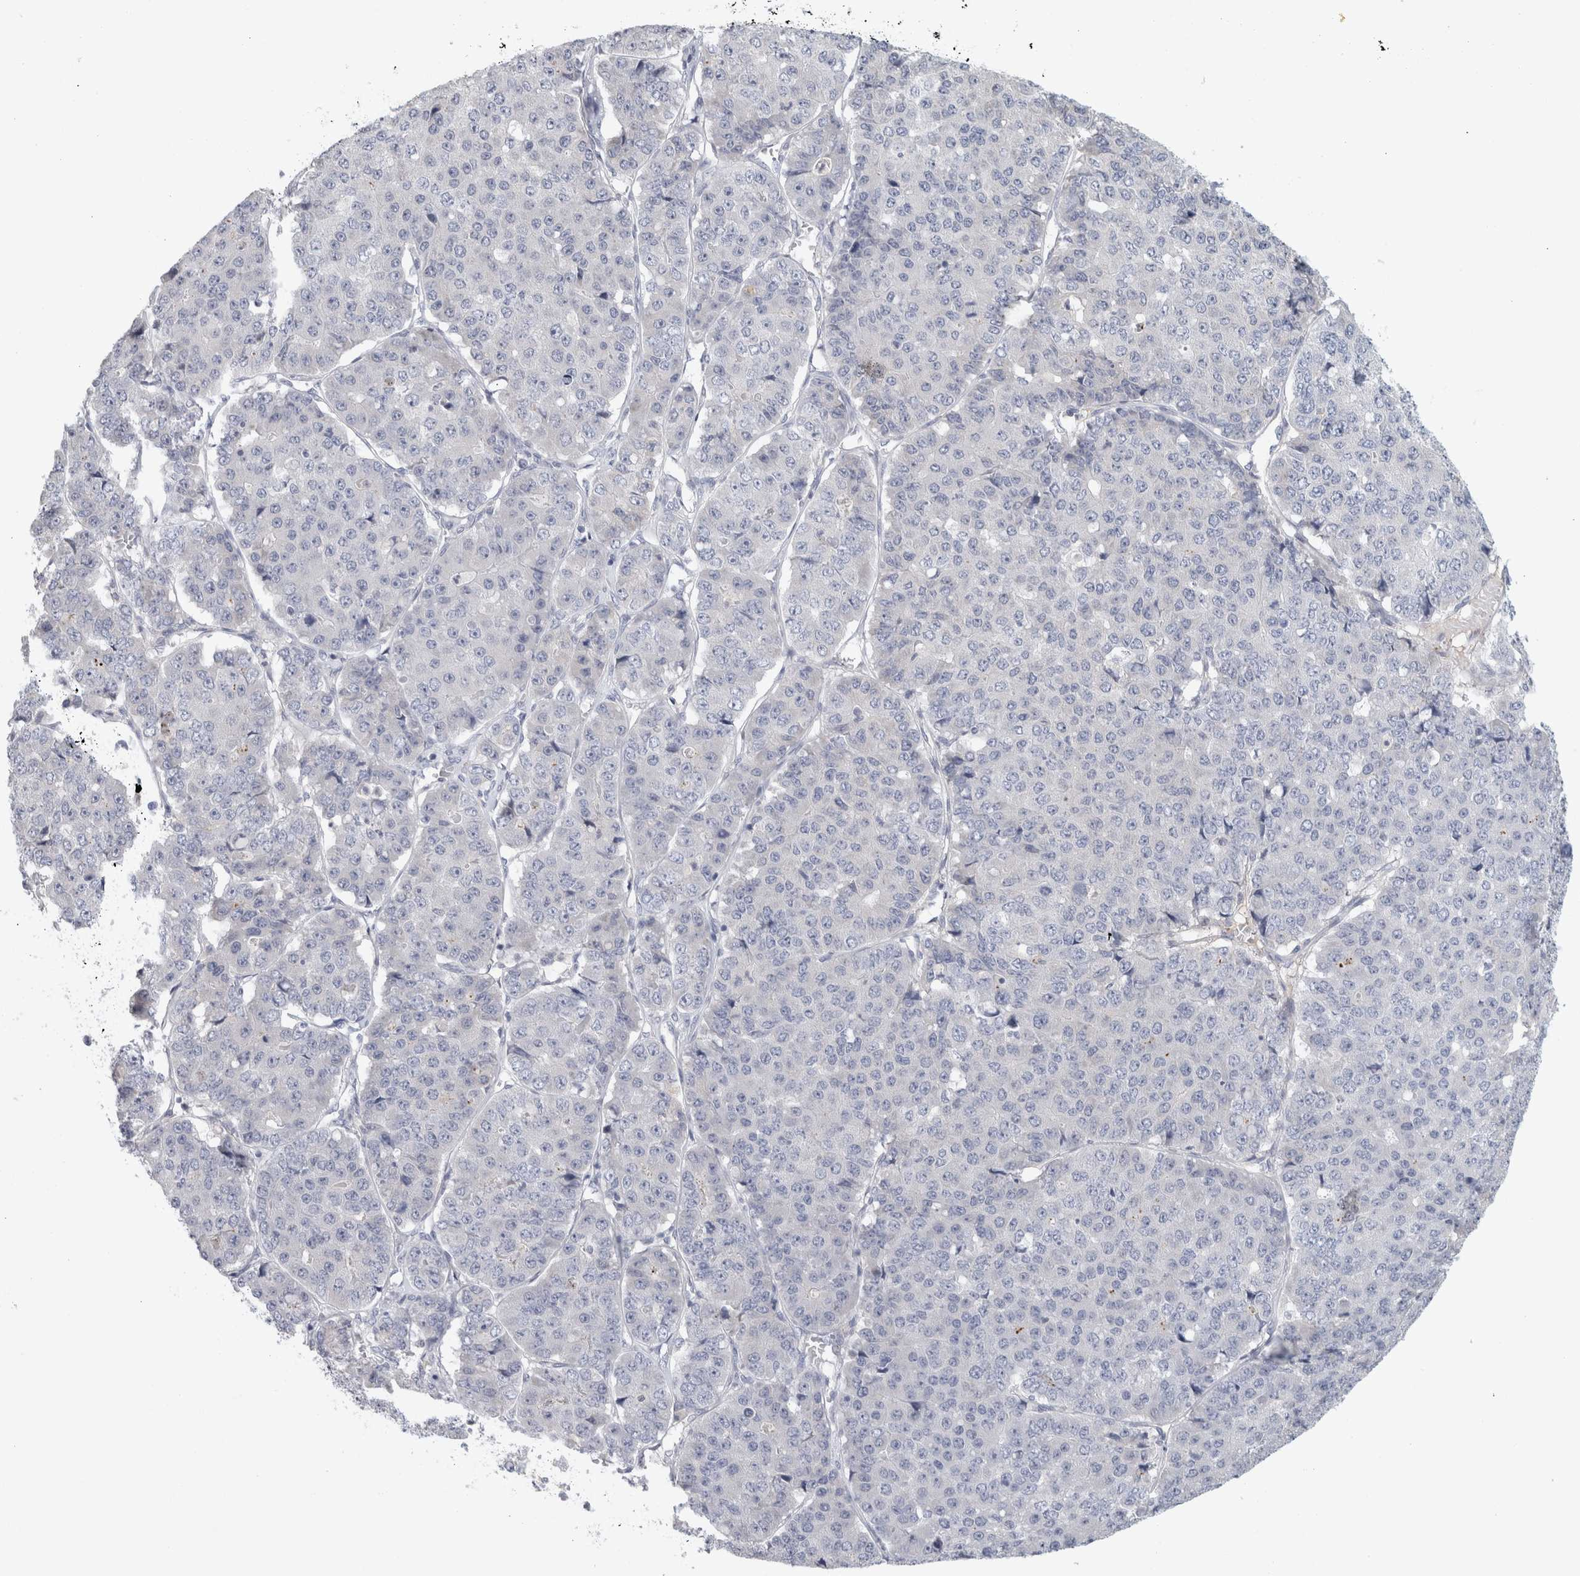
{"staining": {"intensity": "negative", "quantity": "none", "location": "none"}, "tissue": "pancreatic cancer", "cell_type": "Tumor cells", "image_type": "cancer", "snomed": [{"axis": "morphology", "description": "Adenocarcinoma, NOS"}, {"axis": "topography", "description": "Pancreas"}], "caption": "There is no significant positivity in tumor cells of adenocarcinoma (pancreatic). The staining was performed using DAB (3,3'-diaminobenzidine) to visualize the protein expression in brown, while the nuclei were stained in blue with hematoxylin (Magnification: 20x).", "gene": "STK31", "patient": {"sex": "male", "age": 50}}